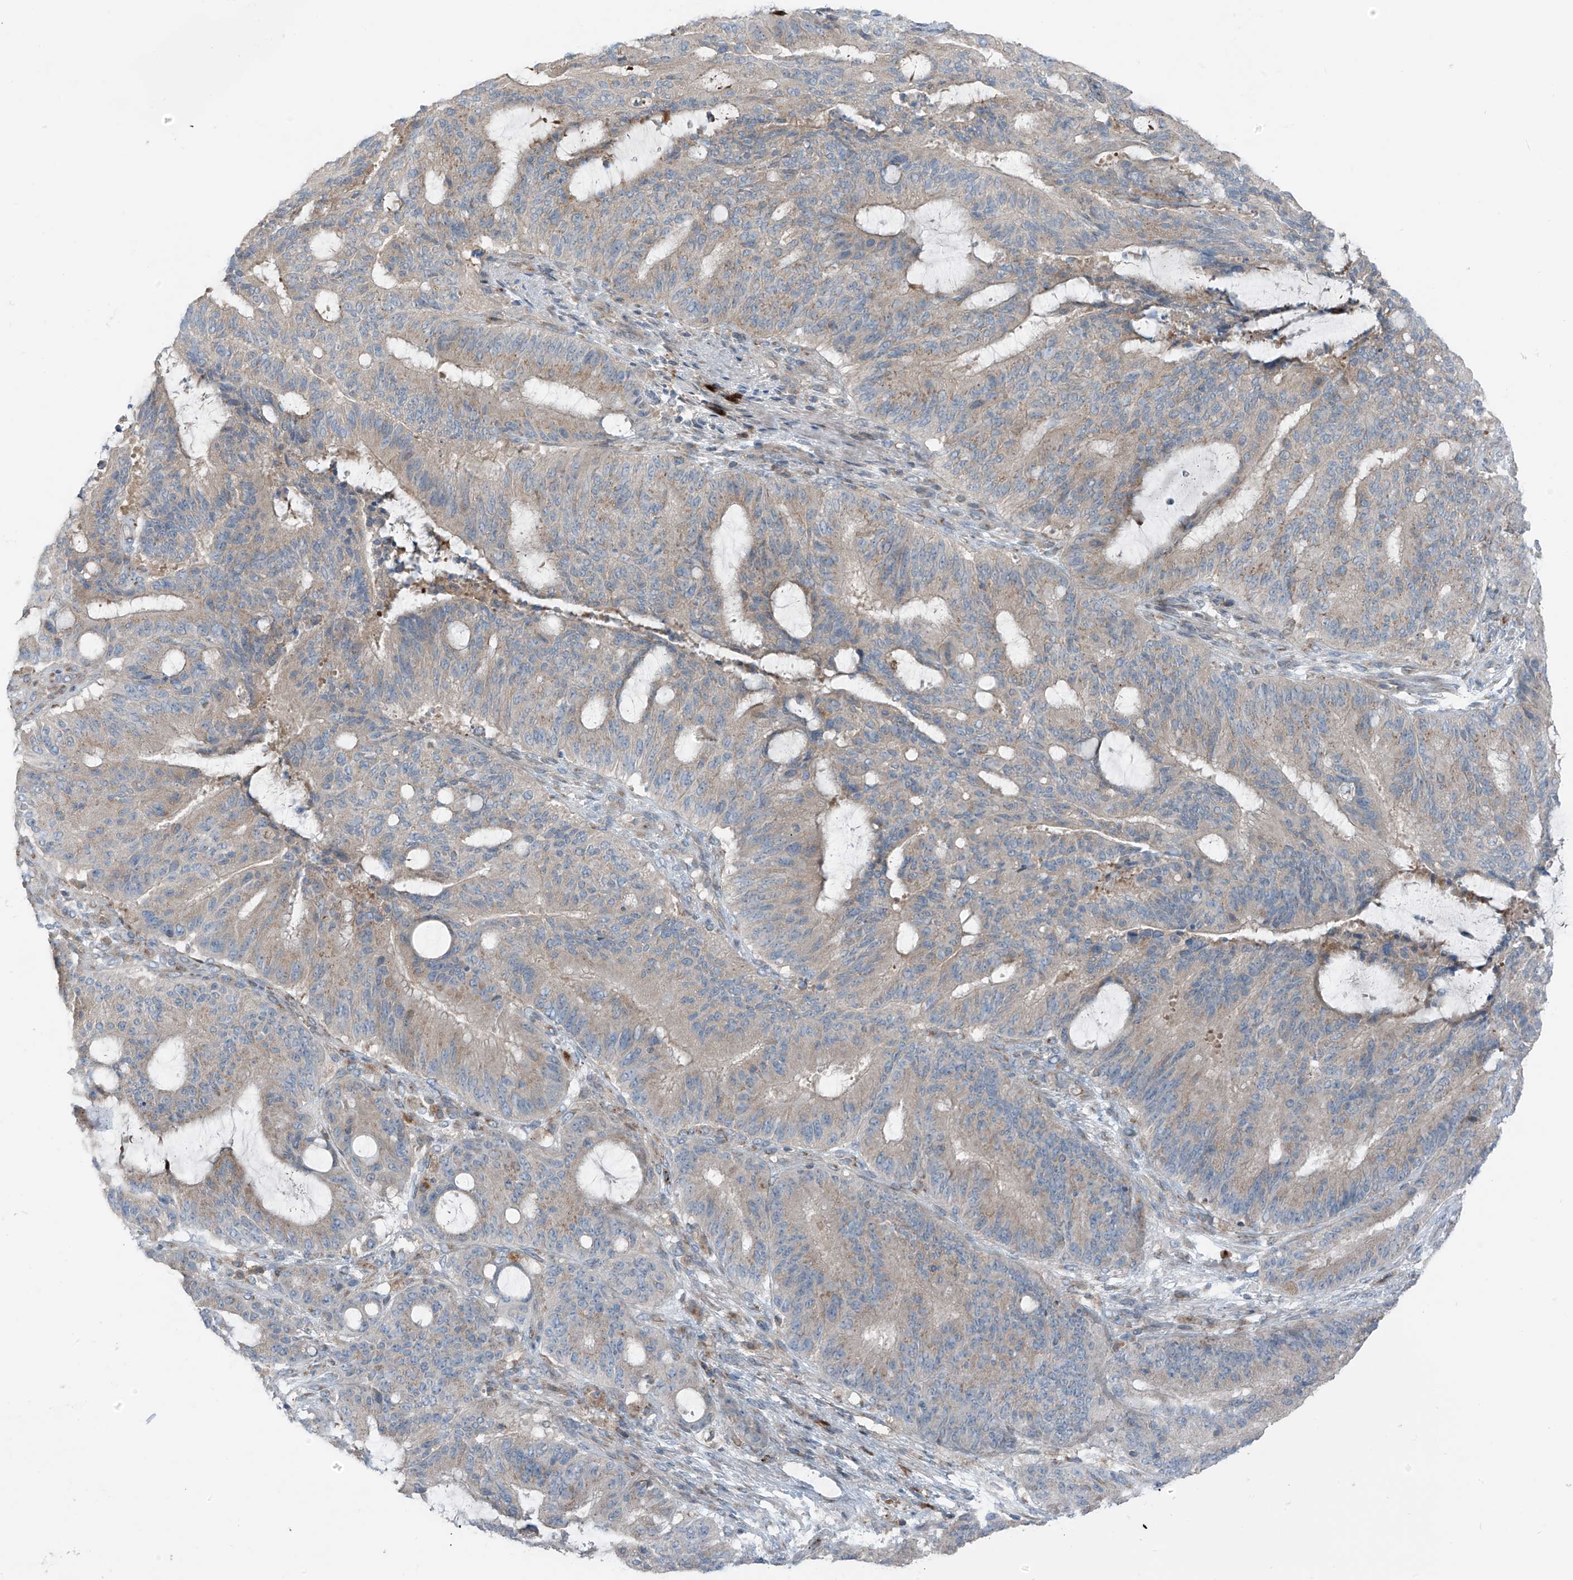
{"staining": {"intensity": "weak", "quantity": "25%-75%", "location": "cytoplasmic/membranous"}, "tissue": "liver cancer", "cell_type": "Tumor cells", "image_type": "cancer", "snomed": [{"axis": "morphology", "description": "Normal tissue, NOS"}, {"axis": "morphology", "description": "Cholangiocarcinoma"}, {"axis": "topography", "description": "Liver"}, {"axis": "topography", "description": "Peripheral nerve tissue"}], "caption": "Protein expression analysis of human liver cholangiocarcinoma reveals weak cytoplasmic/membranous positivity in about 25%-75% of tumor cells. Using DAB (3,3'-diaminobenzidine) (brown) and hematoxylin (blue) stains, captured at high magnification using brightfield microscopy.", "gene": "SLC12A6", "patient": {"sex": "female", "age": 73}}